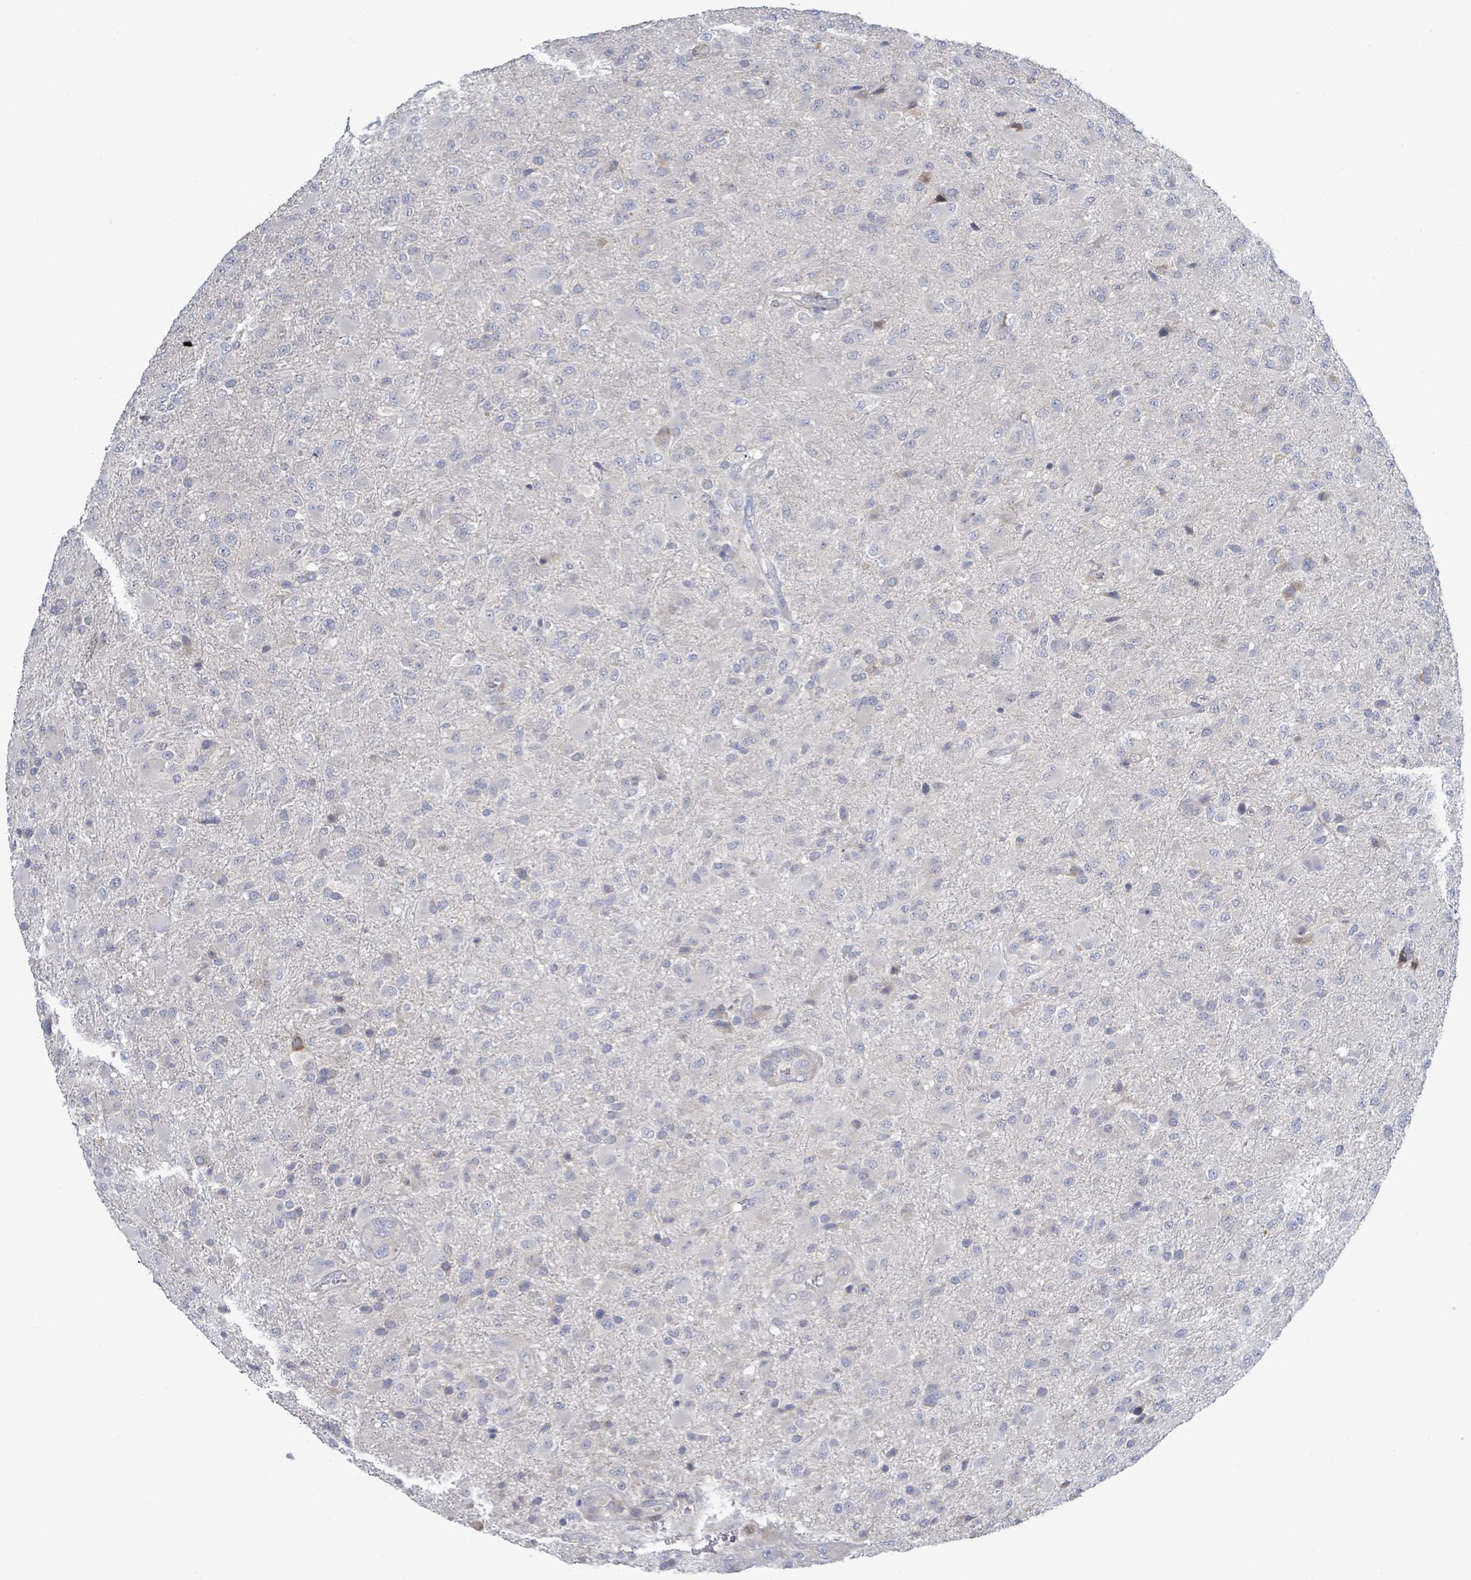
{"staining": {"intensity": "negative", "quantity": "none", "location": "none"}, "tissue": "glioma", "cell_type": "Tumor cells", "image_type": "cancer", "snomed": [{"axis": "morphology", "description": "Glioma, malignant, Low grade"}, {"axis": "topography", "description": "Brain"}], "caption": "There is no significant staining in tumor cells of glioma.", "gene": "SLIT3", "patient": {"sex": "male", "age": 65}}